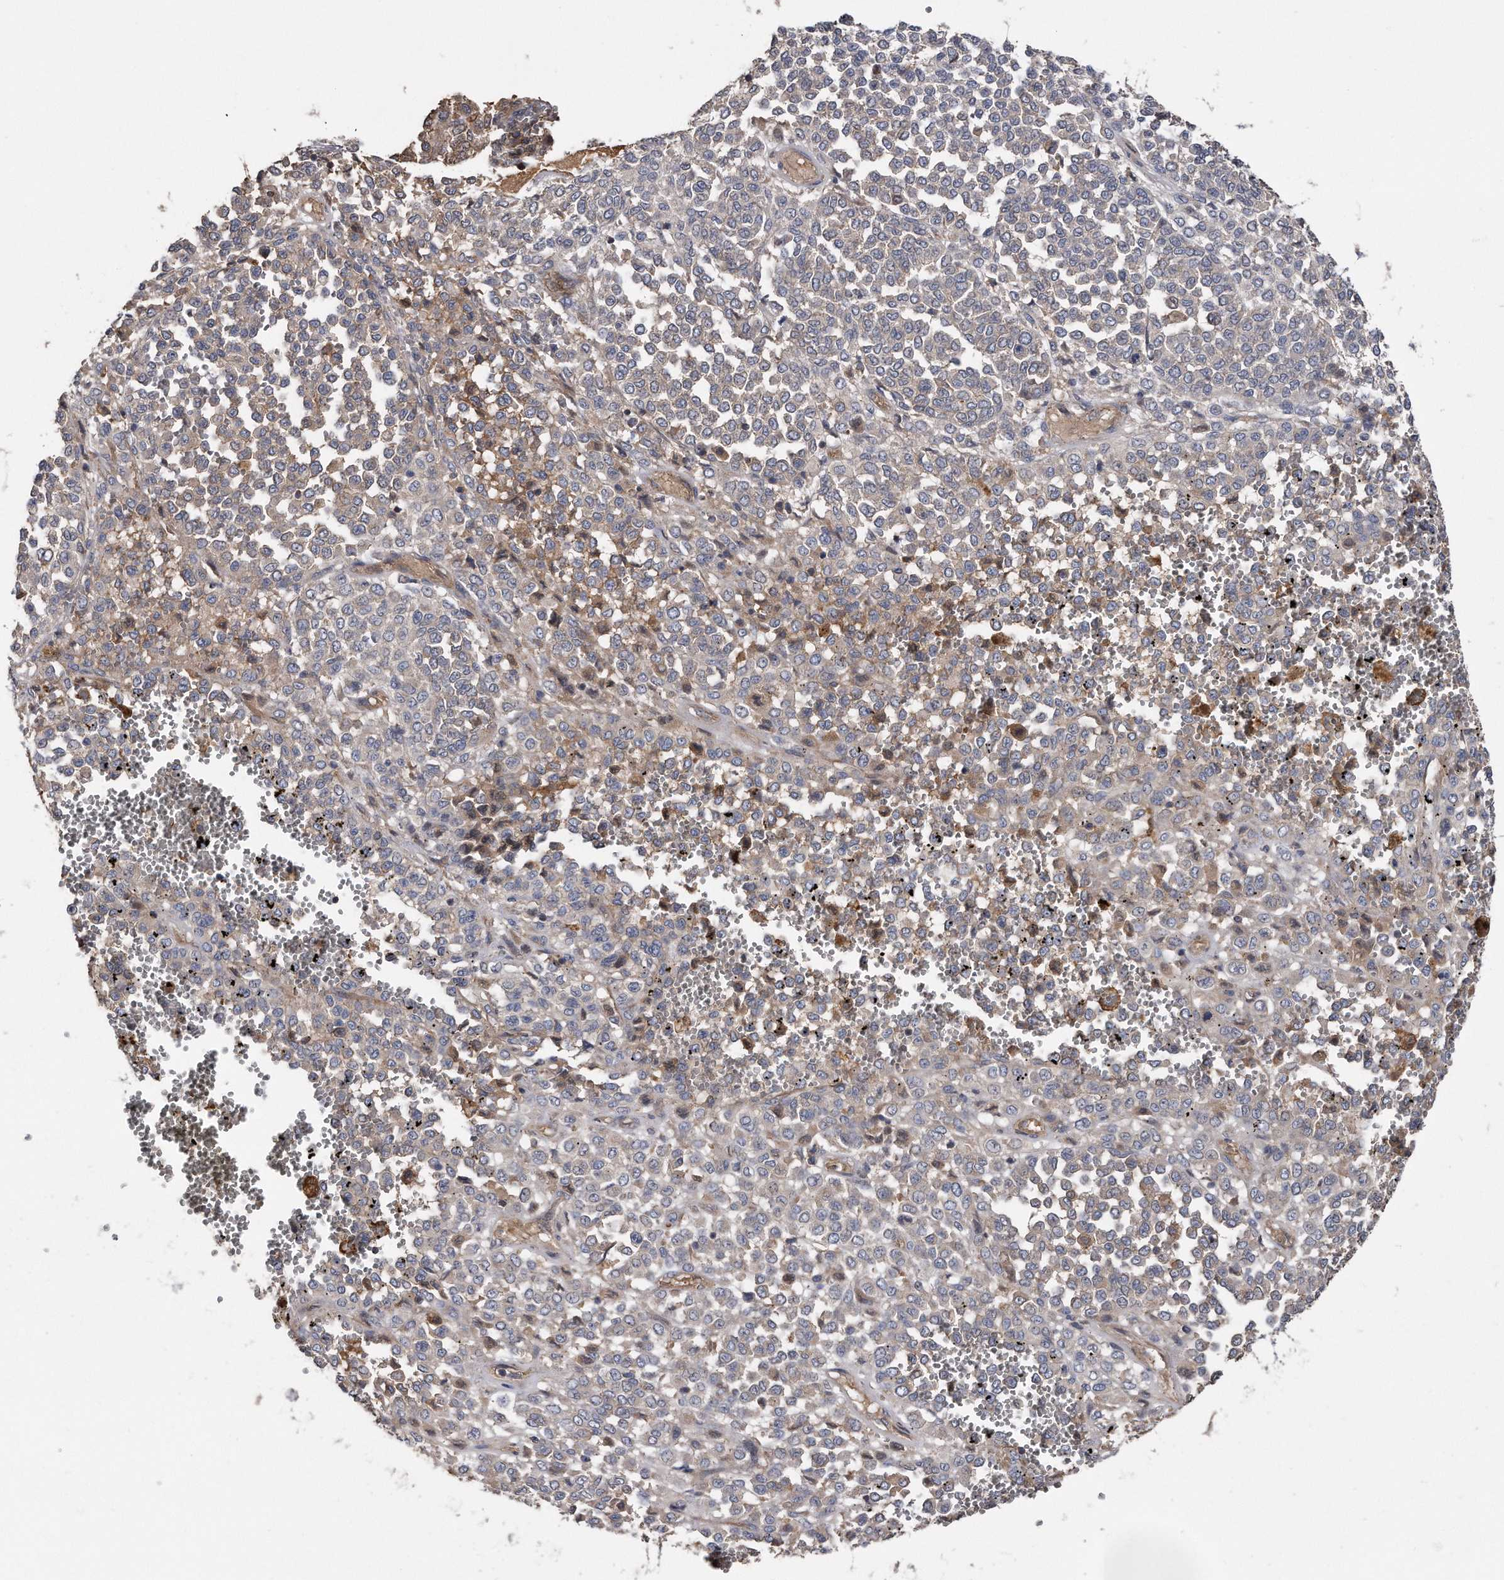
{"staining": {"intensity": "negative", "quantity": "none", "location": "none"}, "tissue": "melanoma", "cell_type": "Tumor cells", "image_type": "cancer", "snomed": [{"axis": "morphology", "description": "Malignant melanoma, Metastatic site"}, {"axis": "topography", "description": "Pancreas"}], "caption": "Tumor cells are negative for brown protein staining in melanoma.", "gene": "KCND3", "patient": {"sex": "female", "age": 30}}